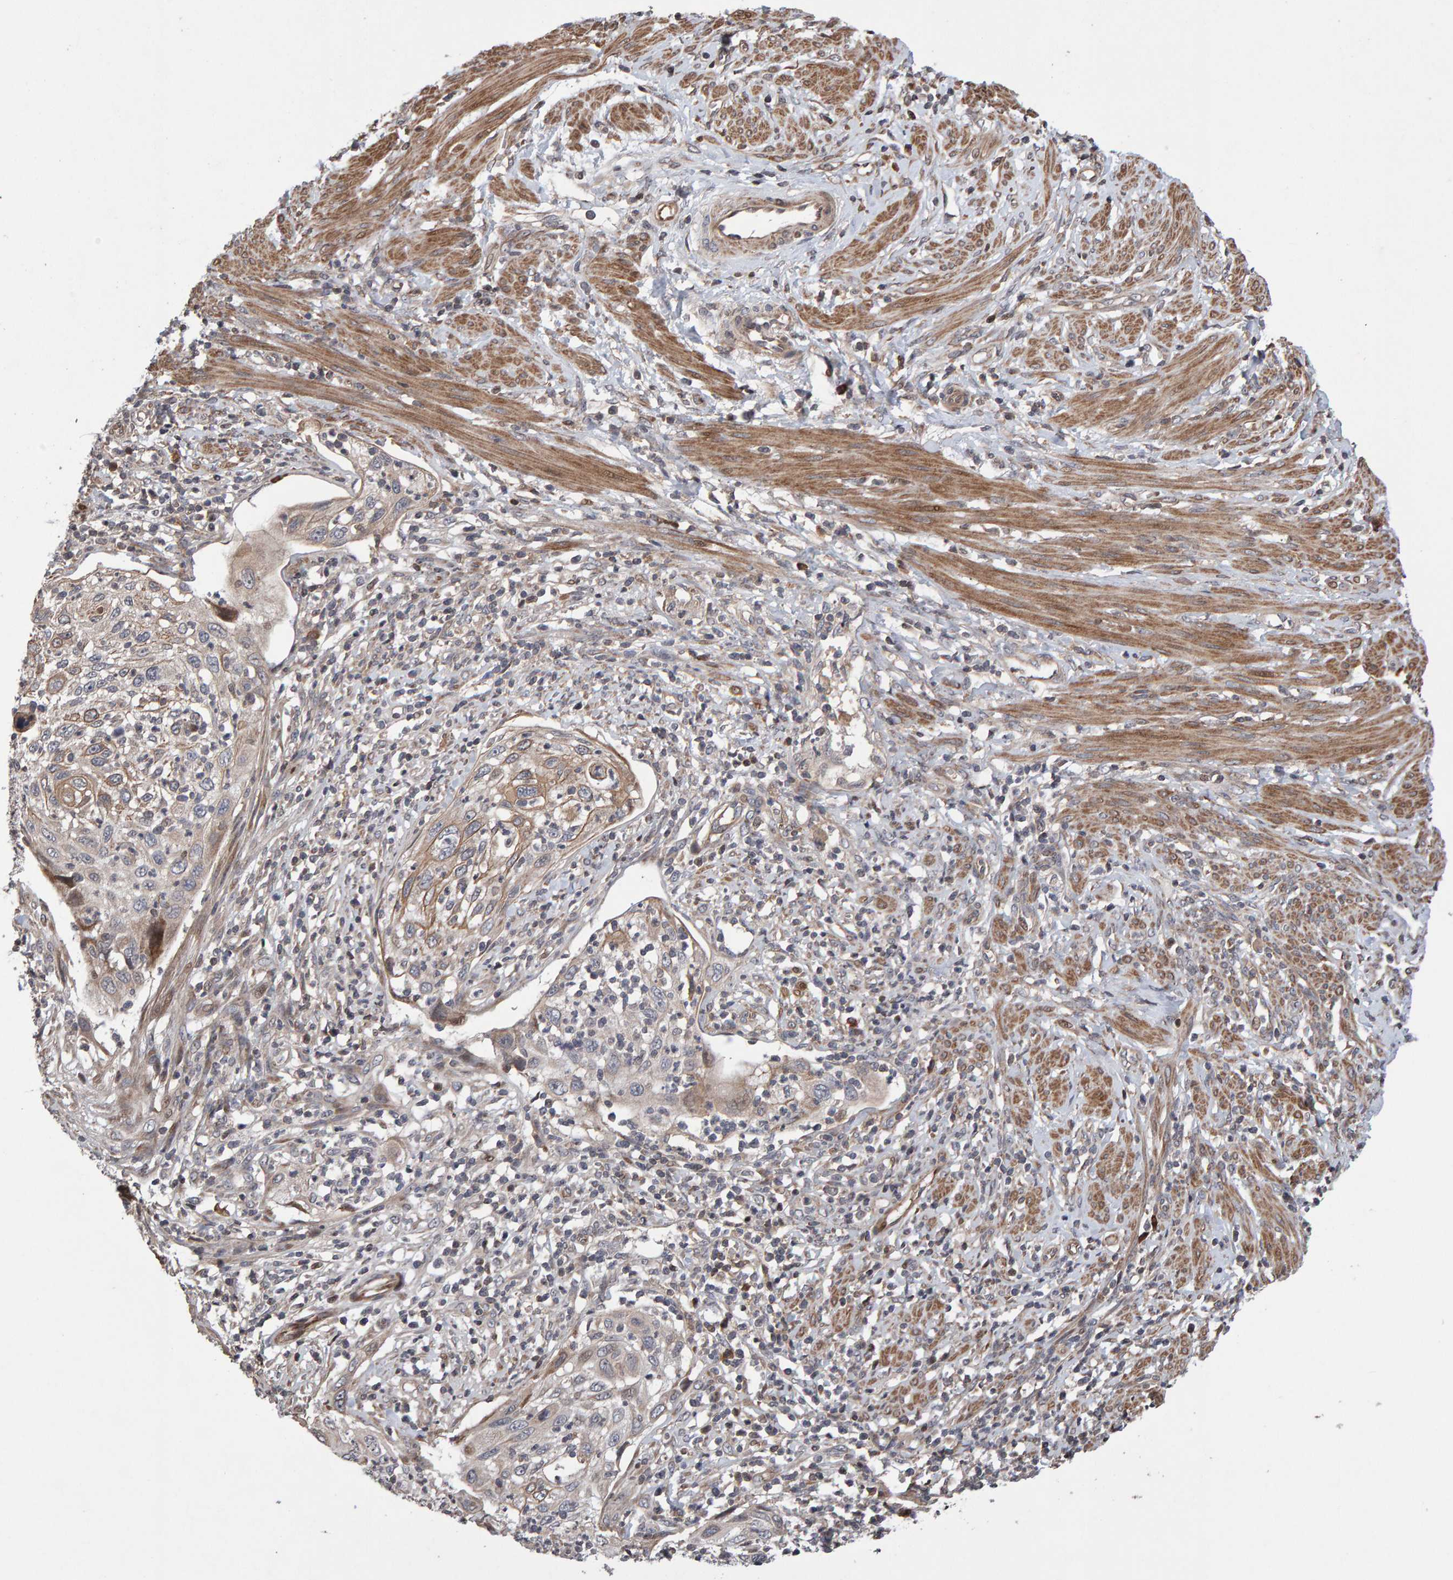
{"staining": {"intensity": "weak", "quantity": "25%-75%", "location": "cytoplasmic/membranous"}, "tissue": "cervical cancer", "cell_type": "Tumor cells", "image_type": "cancer", "snomed": [{"axis": "morphology", "description": "Squamous cell carcinoma, NOS"}, {"axis": "topography", "description": "Cervix"}], "caption": "Cervical squamous cell carcinoma stained with a protein marker displays weak staining in tumor cells.", "gene": "PECR", "patient": {"sex": "female", "age": 70}}